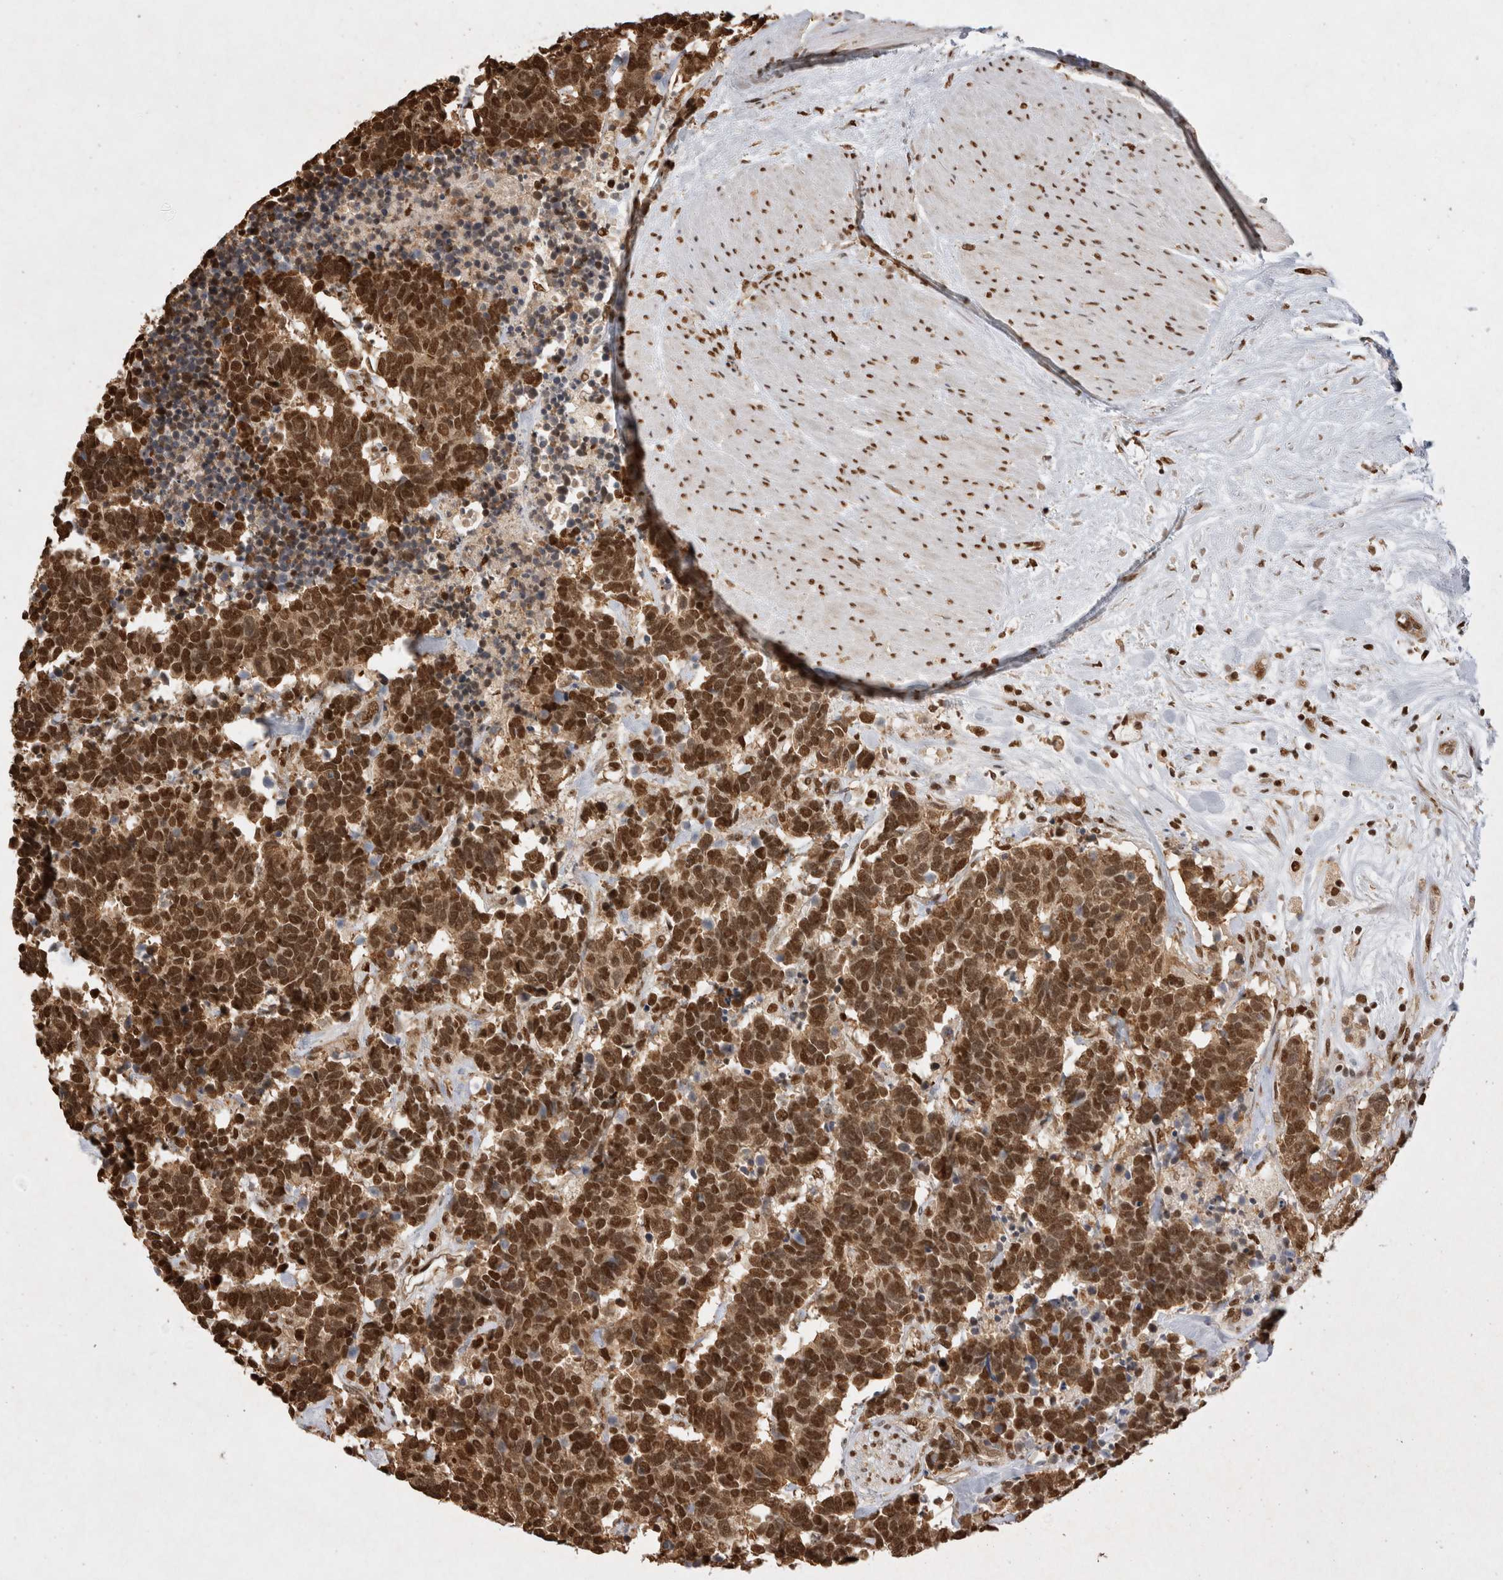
{"staining": {"intensity": "strong", "quantity": ">75%", "location": "cytoplasmic/membranous,nuclear"}, "tissue": "carcinoid", "cell_type": "Tumor cells", "image_type": "cancer", "snomed": [{"axis": "morphology", "description": "Carcinoma, NOS"}, {"axis": "morphology", "description": "Carcinoid, malignant, NOS"}, {"axis": "topography", "description": "Urinary bladder"}], "caption": "This micrograph shows malignant carcinoid stained with immunohistochemistry to label a protein in brown. The cytoplasmic/membranous and nuclear of tumor cells show strong positivity for the protein. Nuclei are counter-stained blue.", "gene": "HDGF", "patient": {"sex": "male", "age": 57}}